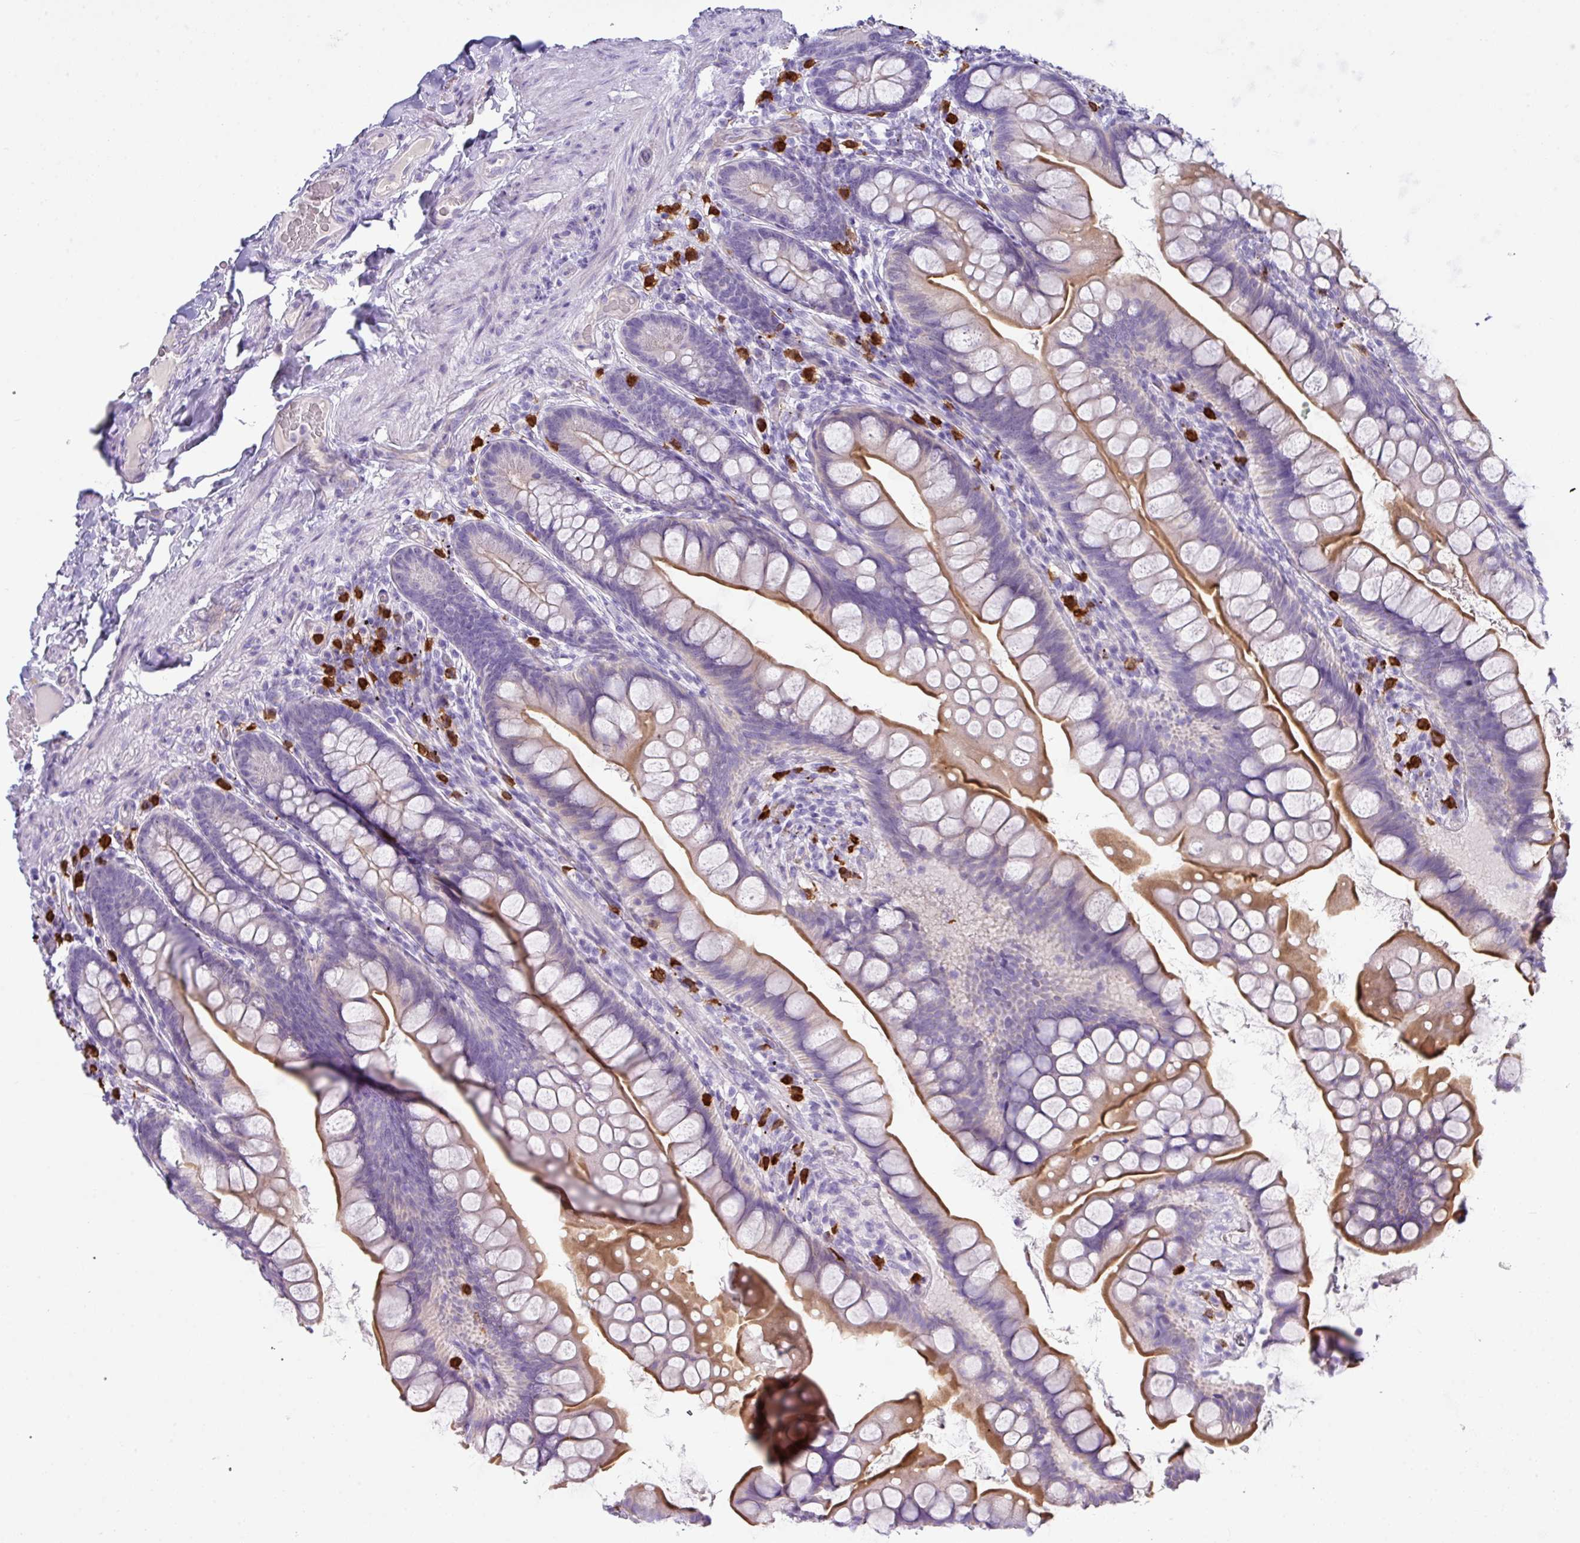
{"staining": {"intensity": "strong", "quantity": ">75%", "location": "cytoplasmic/membranous"}, "tissue": "small intestine", "cell_type": "Glandular cells", "image_type": "normal", "snomed": [{"axis": "morphology", "description": "Normal tissue, NOS"}, {"axis": "topography", "description": "Small intestine"}], "caption": "Strong cytoplasmic/membranous protein expression is appreciated in about >75% of glandular cells in small intestine. The protein of interest is stained brown, and the nuclei are stained in blue (DAB (3,3'-diaminobenzidine) IHC with brightfield microscopy, high magnification).", "gene": "MRM2", "patient": {"sex": "male", "age": 70}}